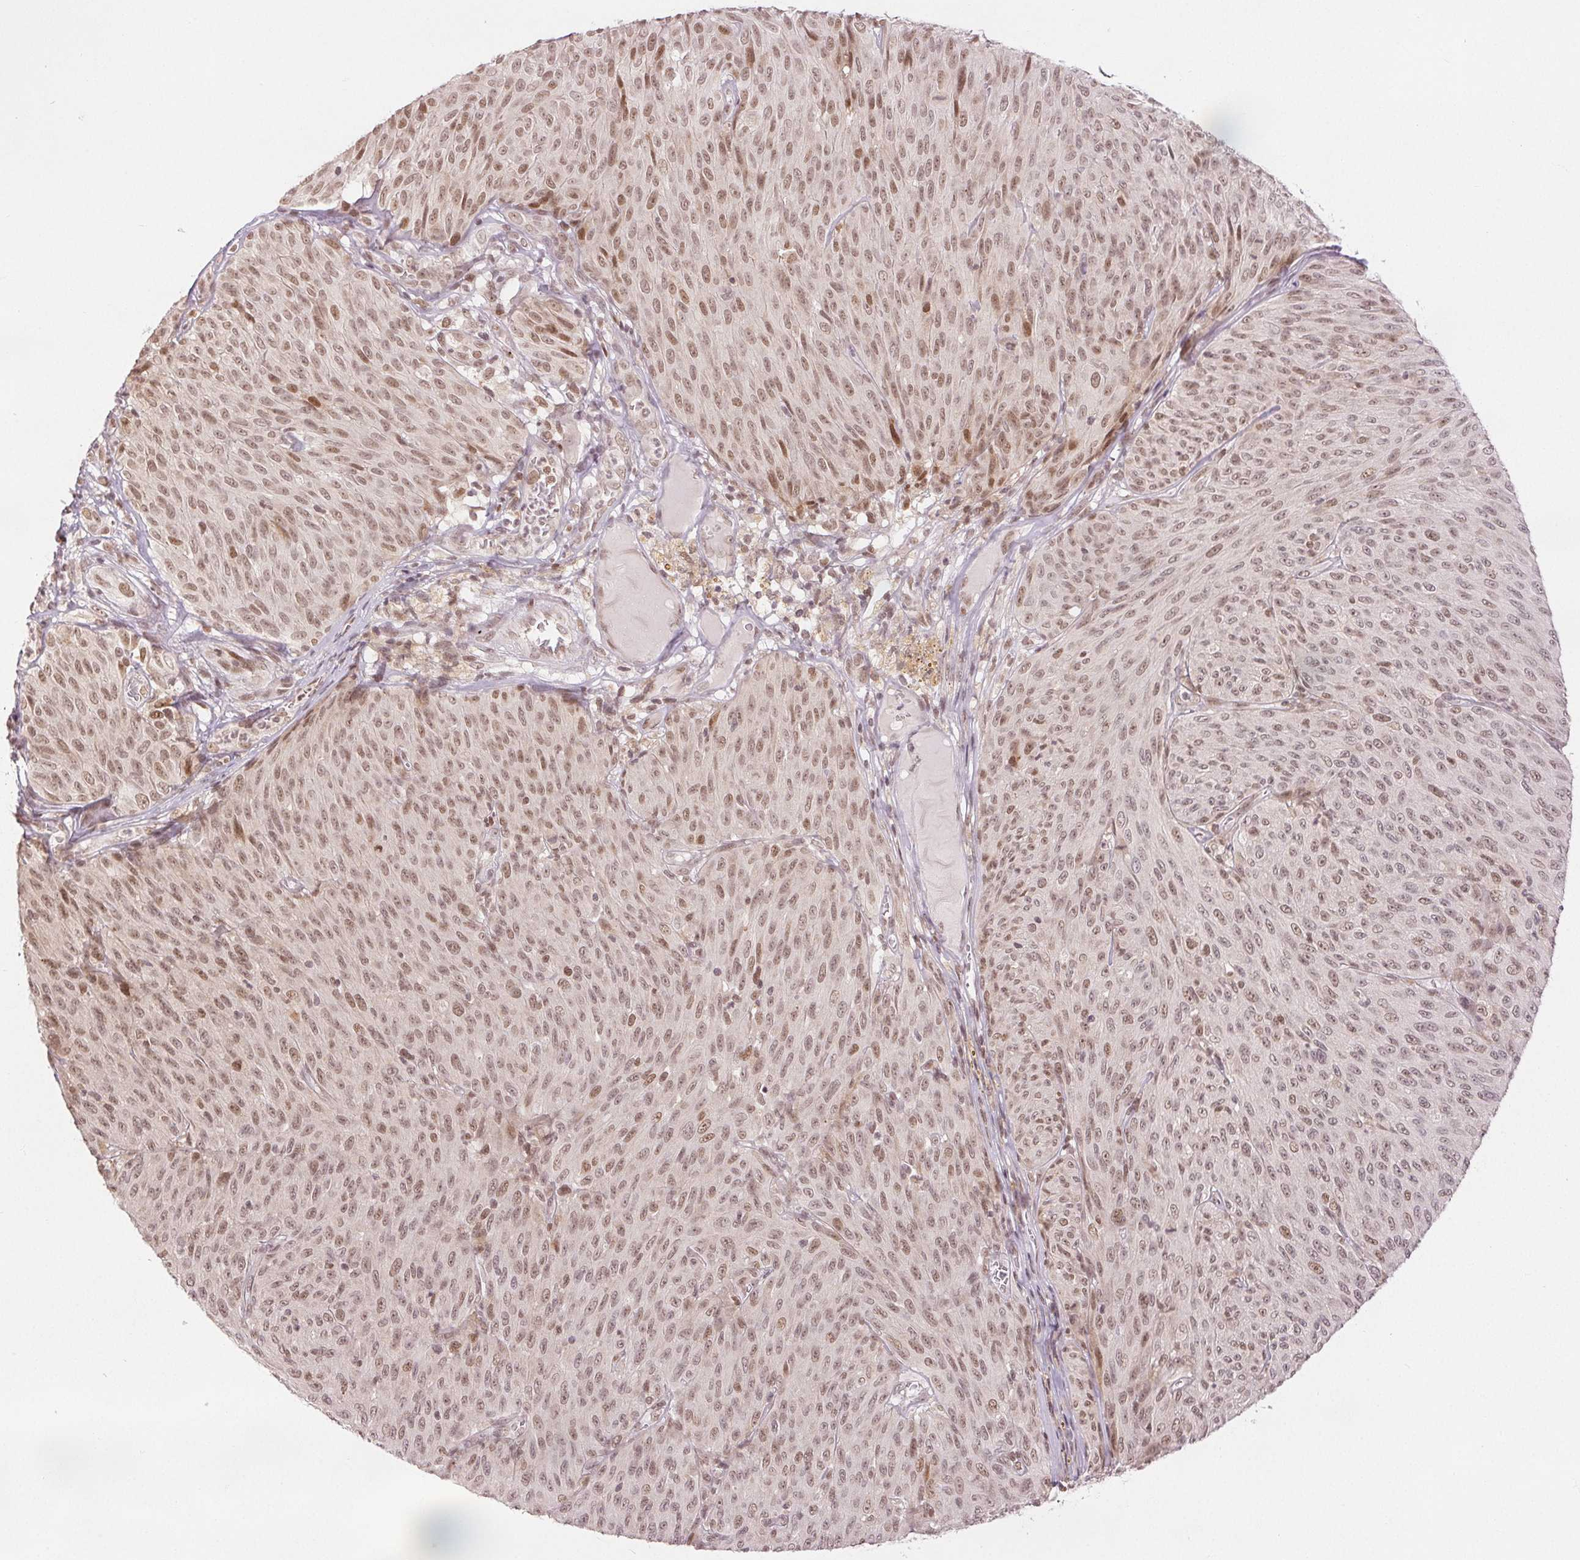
{"staining": {"intensity": "moderate", "quantity": ">75%", "location": "nuclear"}, "tissue": "melanoma", "cell_type": "Tumor cells", "image_type": "cancer", "snomed": [{"axis": "morphology", "description": "Malignant melanoma, NOS"}, {"axis": "topography", "description": "Skin"}], "caption": "Melanoma tissue displays moderate nuclear staining in approximately >75% of tumor cells, visualized by immunohistochemistry.", "gene": "DEK", "patient": {"sex": "male", "age": 85}}